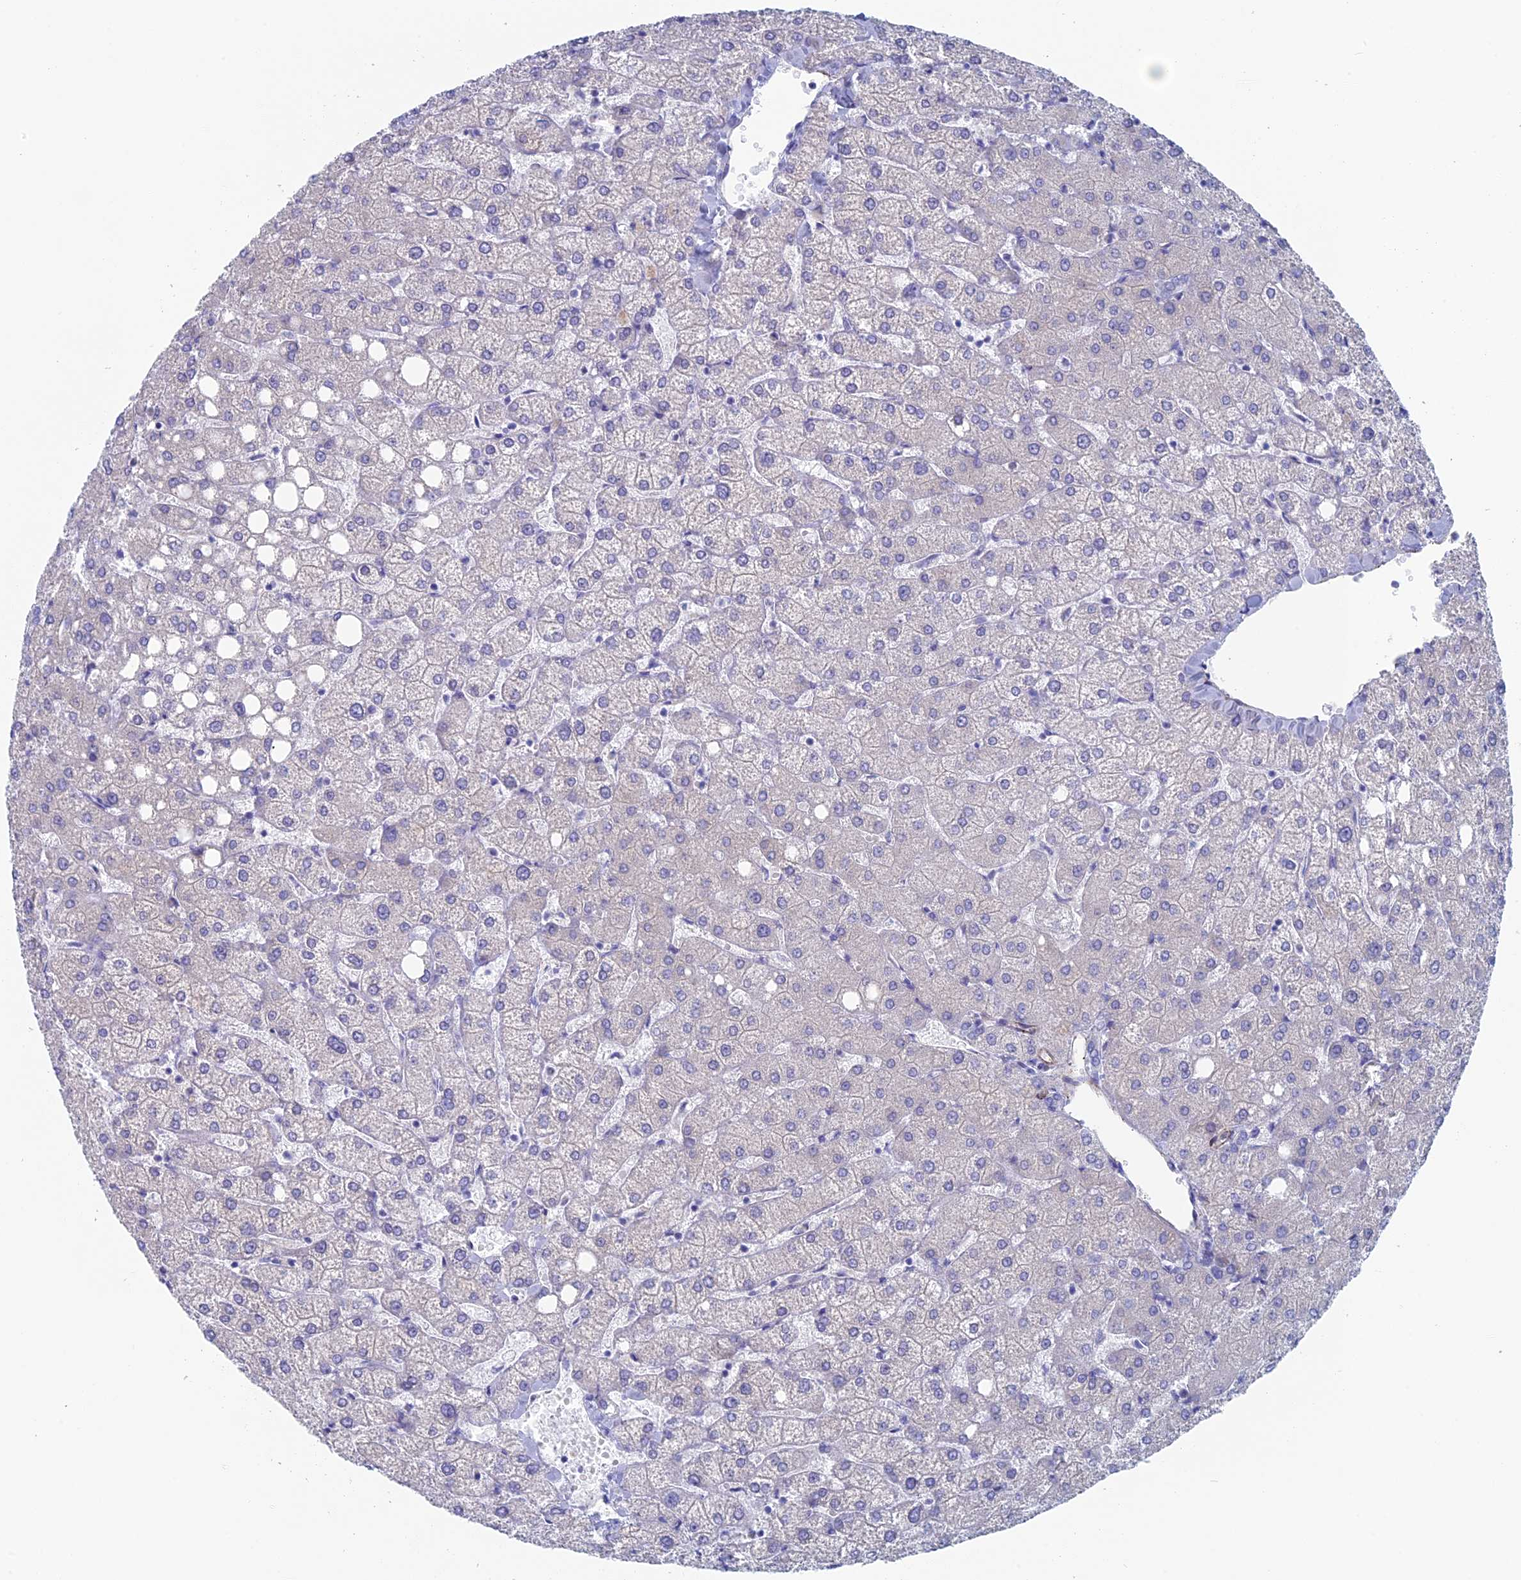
{"staining": {"intensity": "negative", "quantity": "none", "location": "none"}, "tissue": "liver", "cell_type": "Cholangiocytes", "image_type": "normal", "snomed": [{"axis": "morphology", "description": "Normal tissue, NOS"}, {"axis": "topography", "description": "Liver"}], "caption": "This is an immunohistochemistry (IHC) photomicrograph of normal human liver. There is no positivity in cholangiocytes.", "gene": "MAGEB6", "patient": {"sex": "female", "age": 54}}